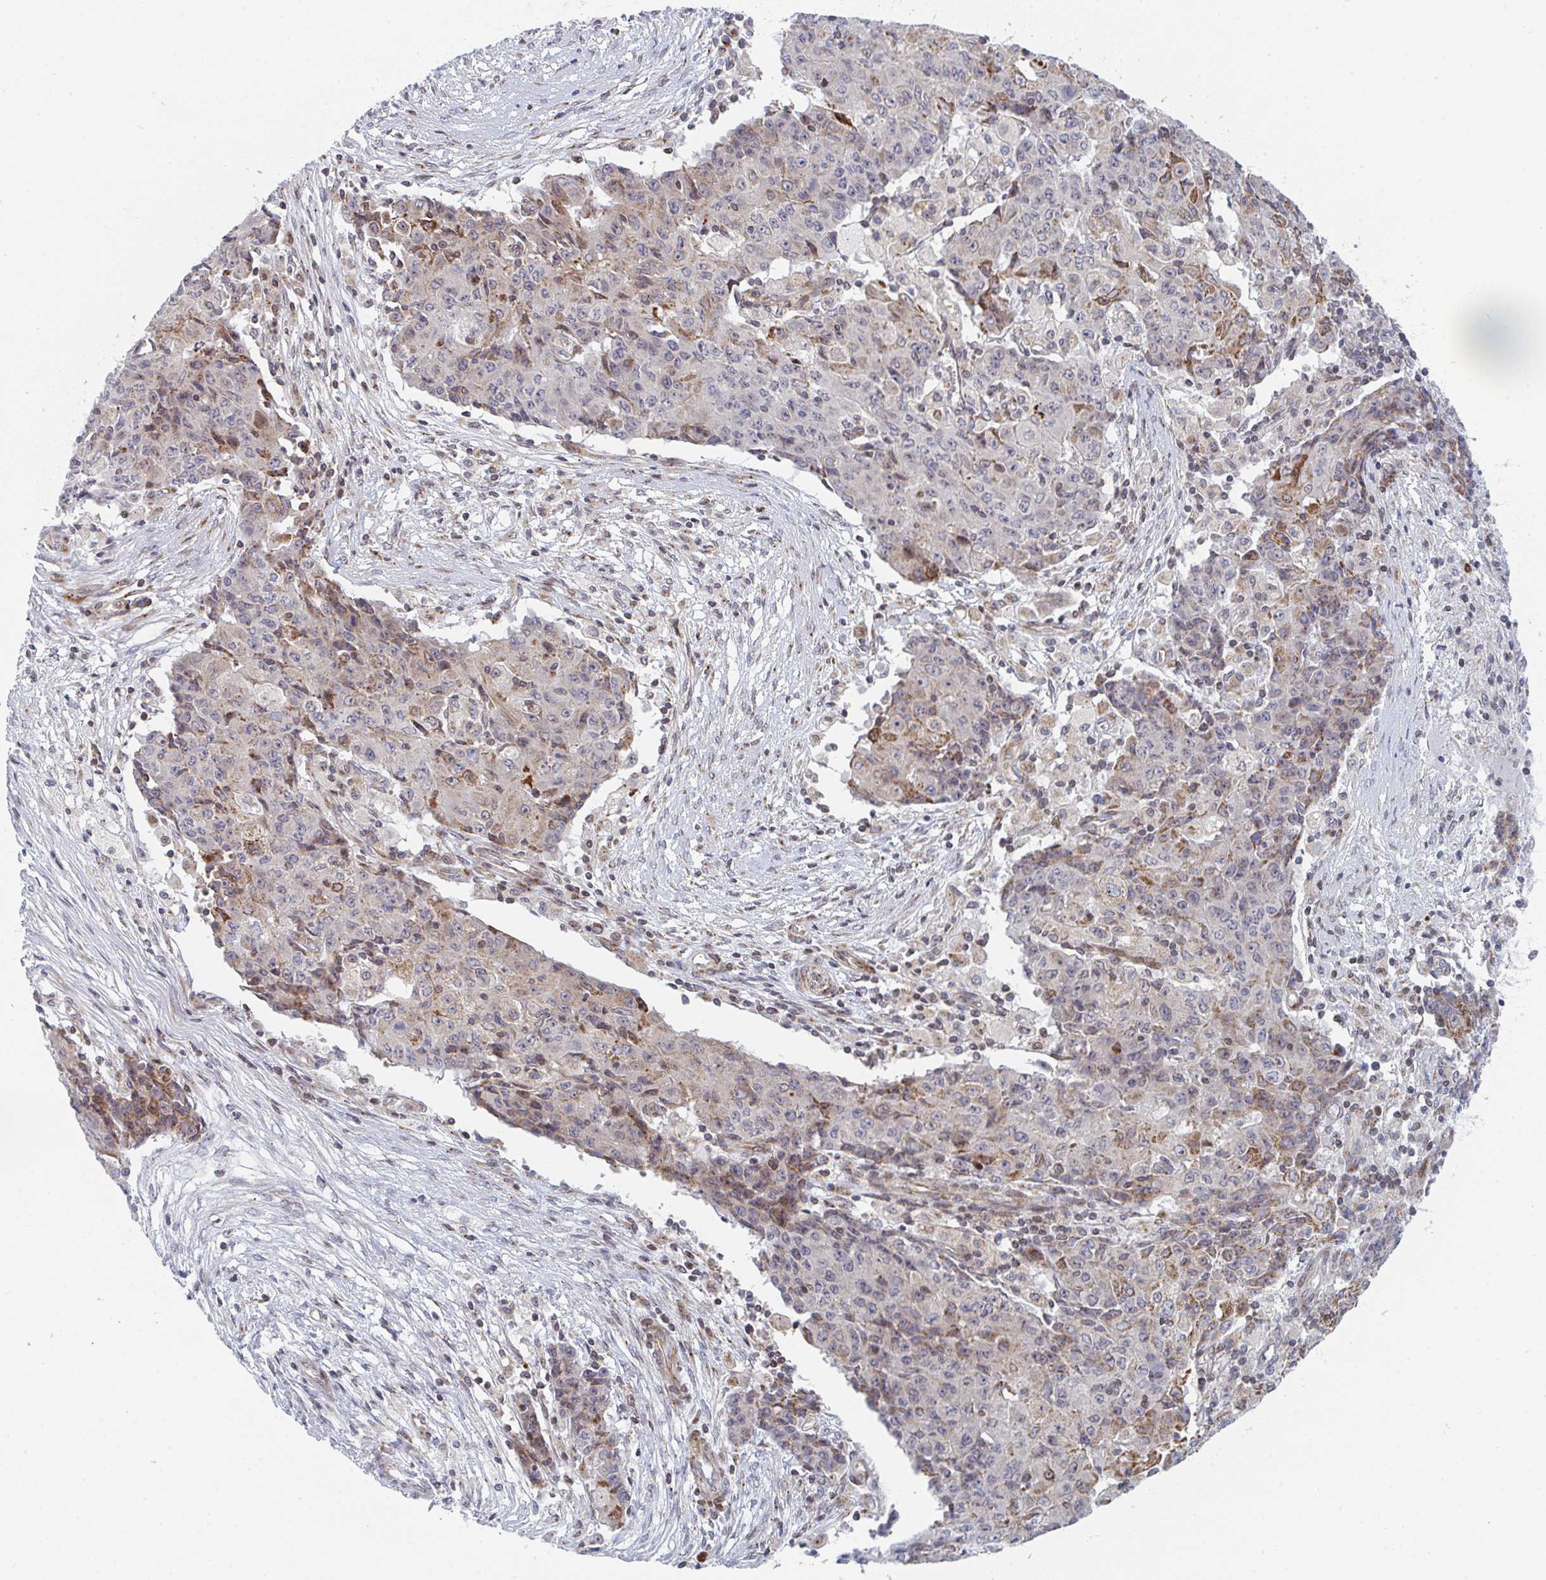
{"staining": {"intensity": "weak", "quantity": "<25%", "location": "cytoplasmic/membranous"}, "tissue": "ovarian cancer", "cell_type": "Tumor cells", "image_type": "cancer", "snomed": [{"axis": "morphology", "description": "Carcinoma, endometroid"}, {"axis": "topography", "description": "Ovary"}], "caption": "Ovarian endometroid carcinoma stained for a protein using immunohistochemistry demonstrates no expression tumor cells.", "gene": "PRKCH", "patient": {"sex": "female", "age": 42}}